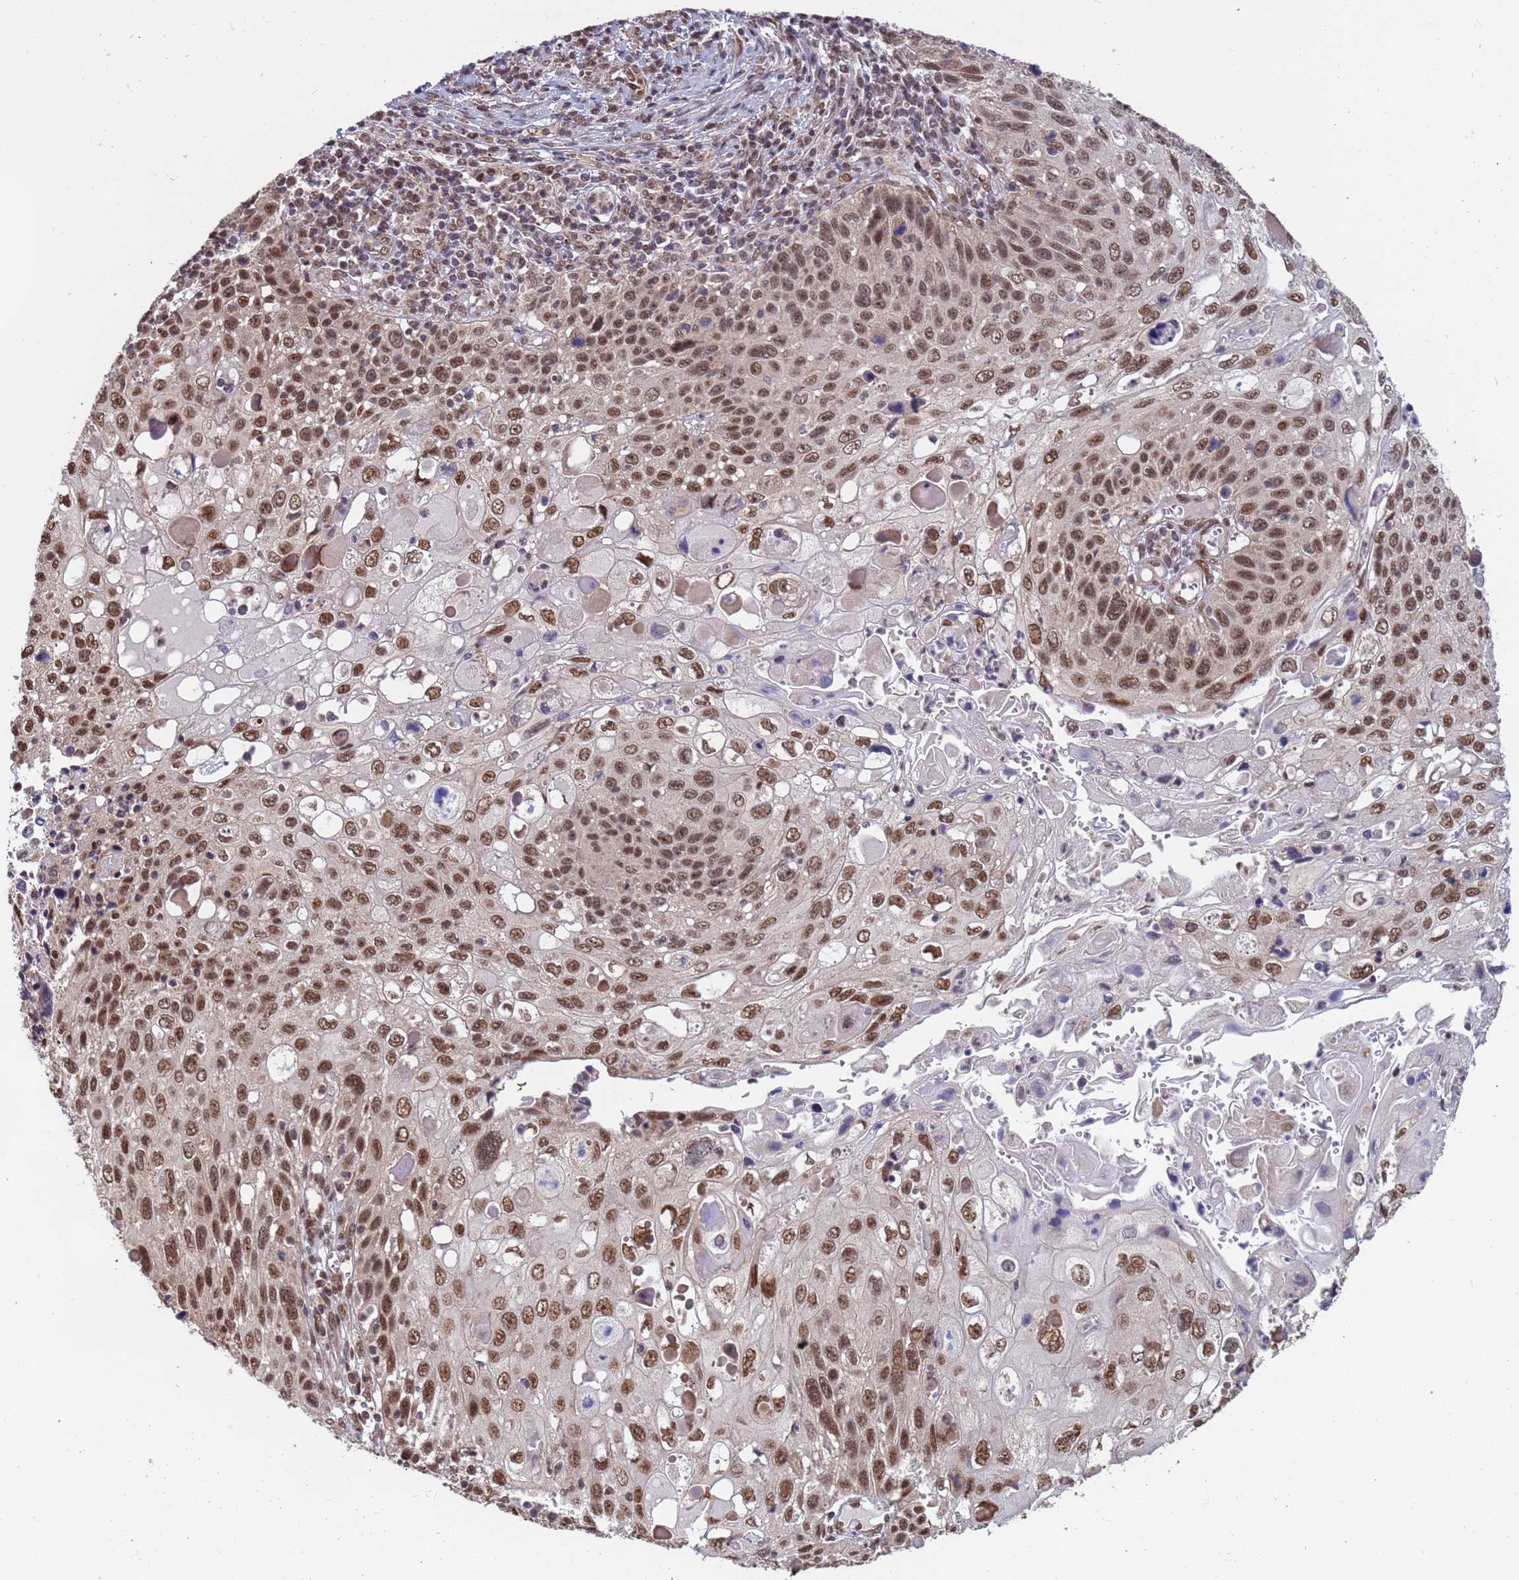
{"staining": {"intensity": "moderate", "quantity": ">75%", "location": "nuclear"}, "tissue": "cervical cancer", "cell_type": "Tumor cells", "image_type": "cancer", "snomed": [{"axis": "morphology", "description": "Squamous cell carcinoma, NOS"}, {"axis": "topography", "description": "Cervix"}], "caption": "Squamous cell carcinoma (cervical) stained with a protein marker displays moderate staining in tumor cells.", "gene": "DENND2B", "patient": {"sex": "female", "age": 70}}